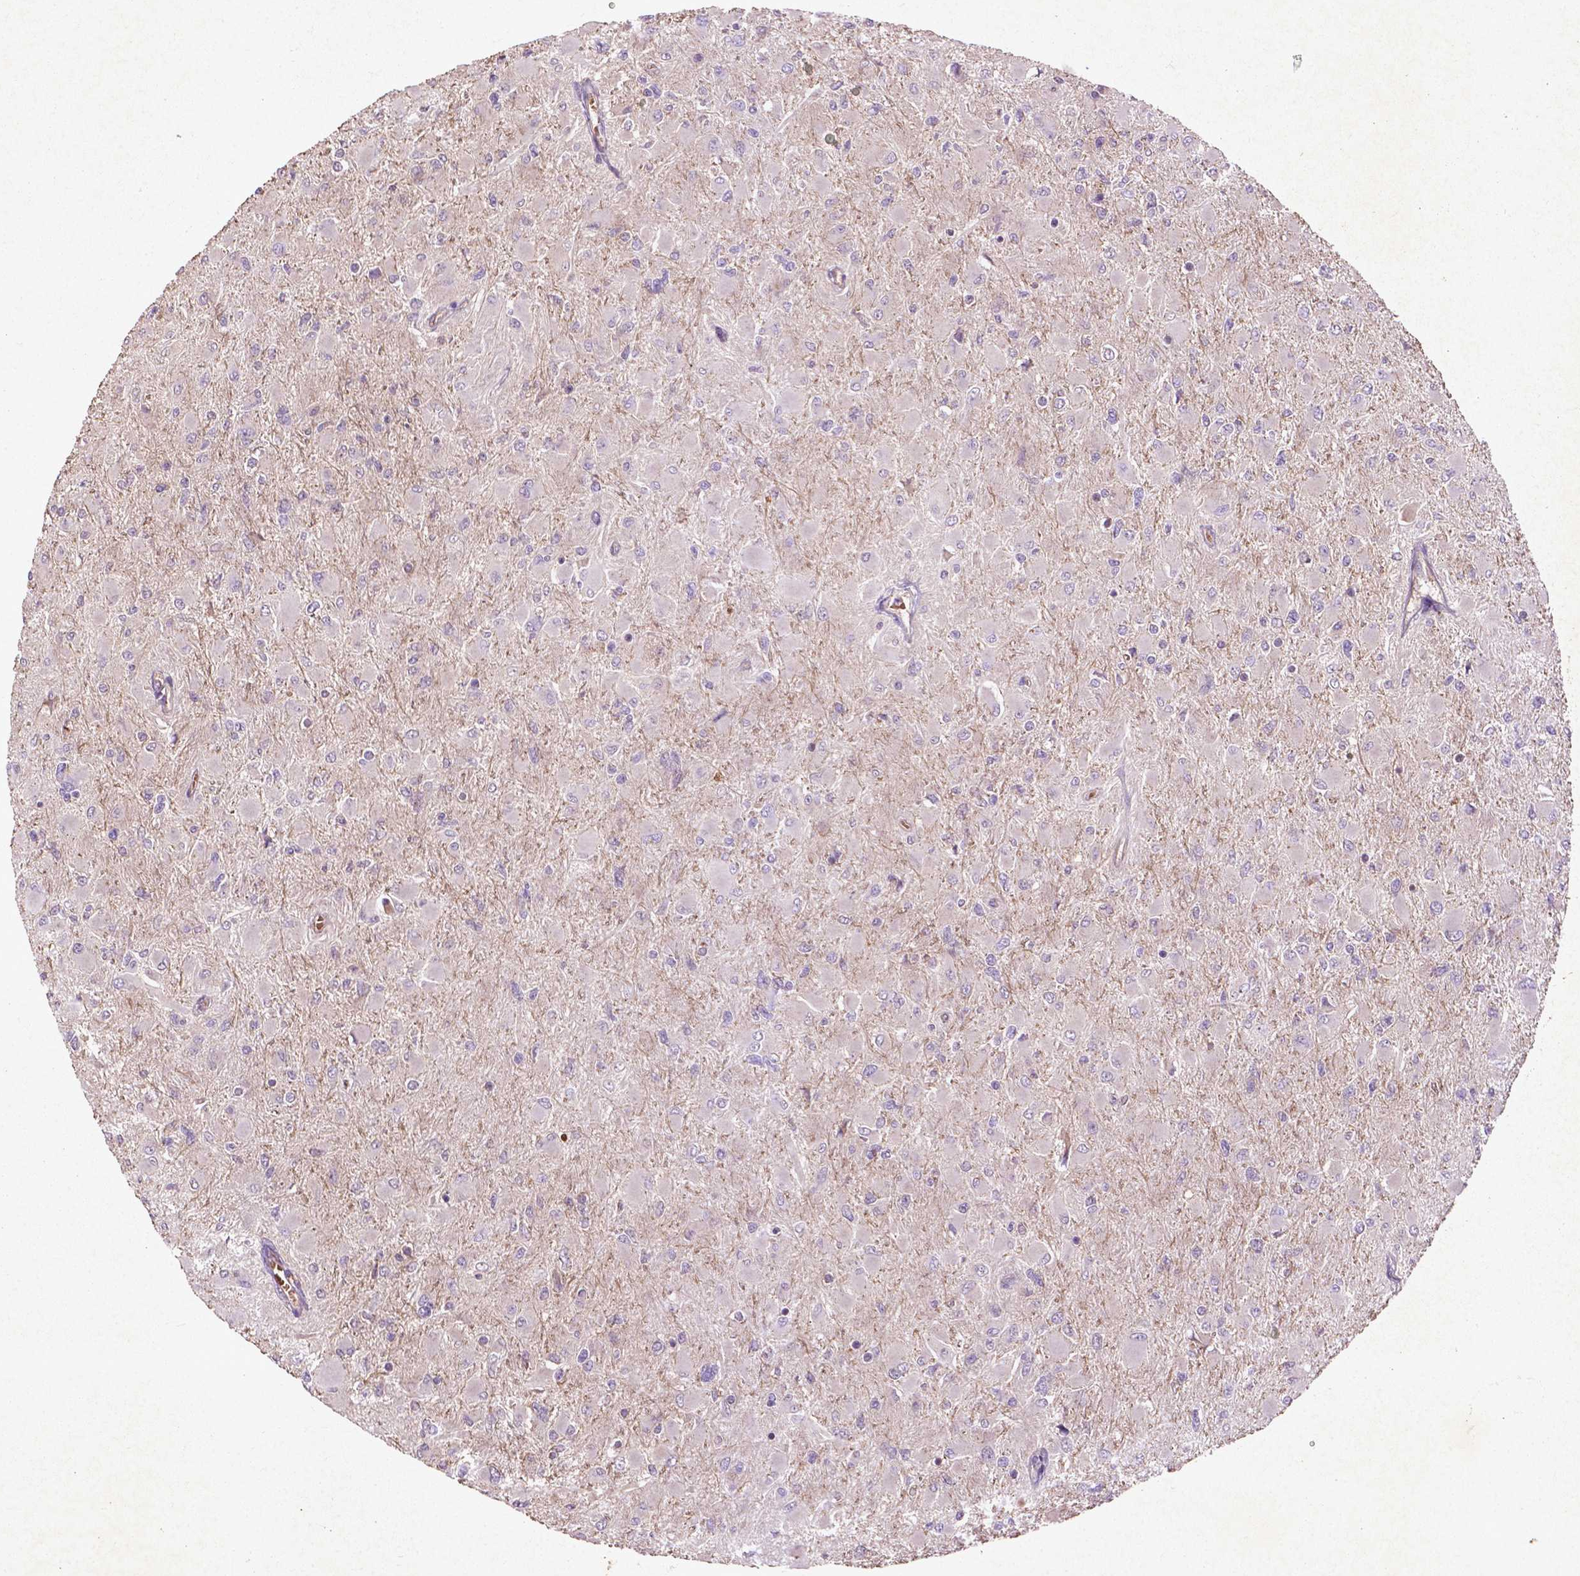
{"staining": {"intensity": "negative", "quantity": "none", "location": "none"}, "tissue": "glioma", "cell_type": "Tumor cells", "image_type": "cancer", "snomed": [{"axis": "morphology", "description": "Glioma, malignant, High grade"}, {"axis": "topography", "description": "Cerebral cortex"}], "caption": "Tumor cells show no significant staining in glioma.", "gene": "COQ2", "patient": {"sex": "female", "age": 36}}